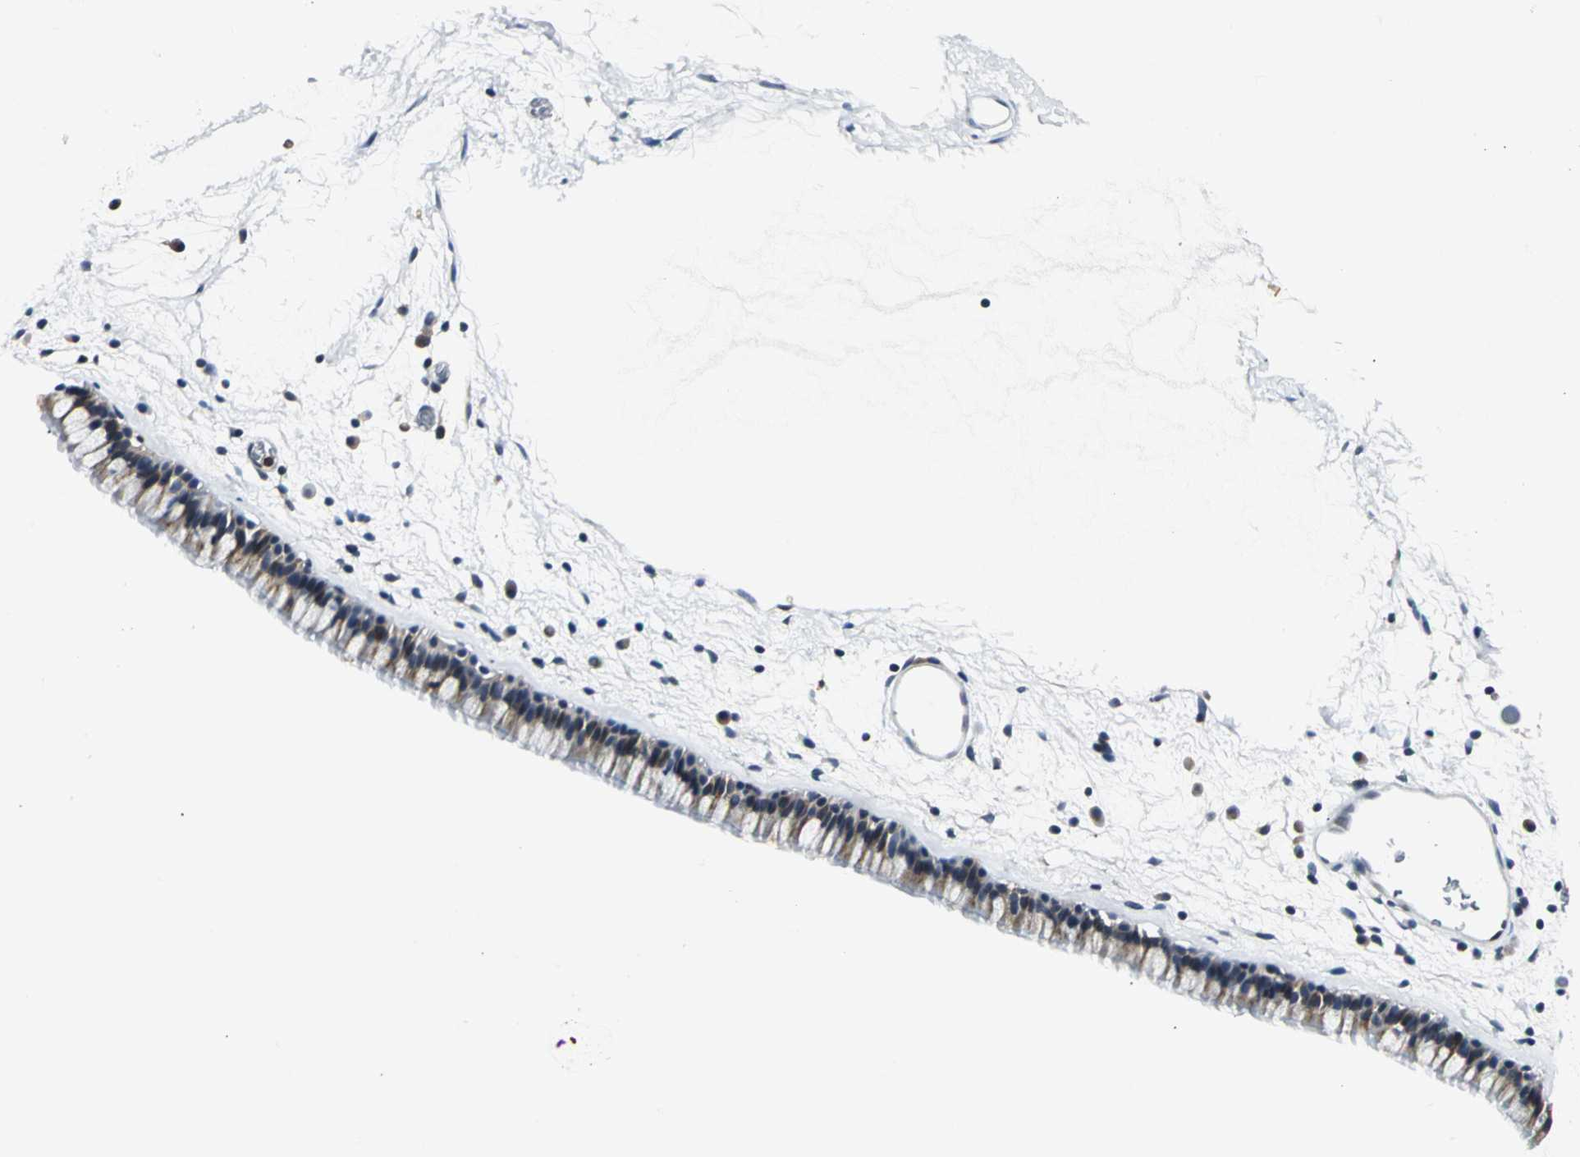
{"staining": {"intensity": "strong", "quantity": ">75%", "location": "cytoplasmic/membranous"}, "tissue": "nasopharynx", "cell_type": "Respiratory epithelial cells", "image_type": "normal", "snomed": [{"axis": "morphology", "description": "Normal tissue, NOS"}, {"axis": "morphology", "description": "Inflammation, NOS"}, {"axis": "topography", "description": "Nasopharynx"}], "caption": "Respiratory epithelial cells demonstrate high levels of strong cytoplasmic/membranous positivity in about >75% of cells in unremarkable nasopharynx. Using DAB (3,3'-diaminobenzidine) (brown) and hematoxylin (blue) stains, captured at high magnification using brightfield microscopy.", "gene": "USP40", "patient": {"sex": "male", "age": 48}}